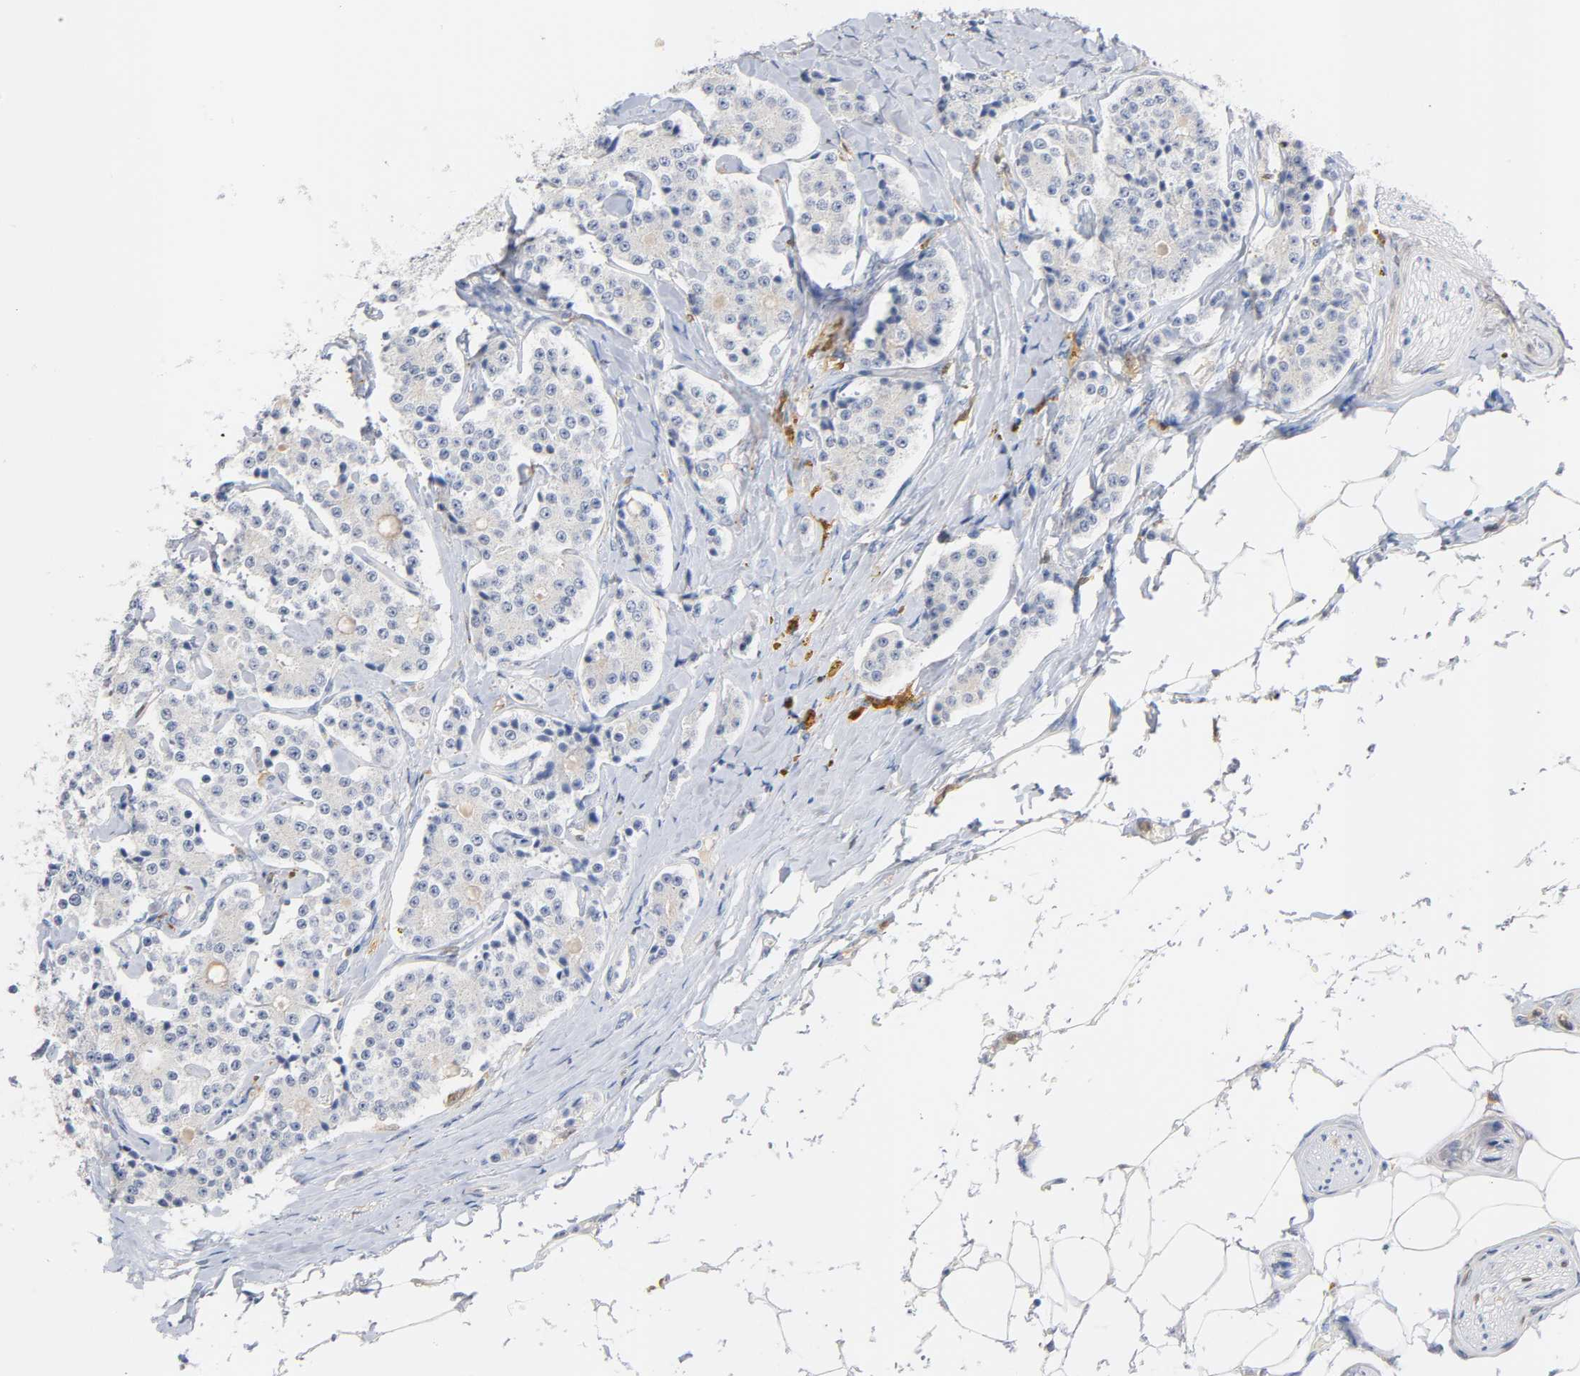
{"staining": {"intensity": "negative", "quantity": "none", "location": "none"}, "tissue": "carcinoid", "cell_type": "Tumor cells", "image_type": "cancer", "snomed": [{"axis": "morphology", "description": "Carcinoid, malignant, NOS"}, {"axis": "topography", "description": "Colon"}], "caption": "There is no significant staining in tumor cells of malignant carcinoid.", "gene": "IL18", "patient": {"sex": "female", "age": 61}}